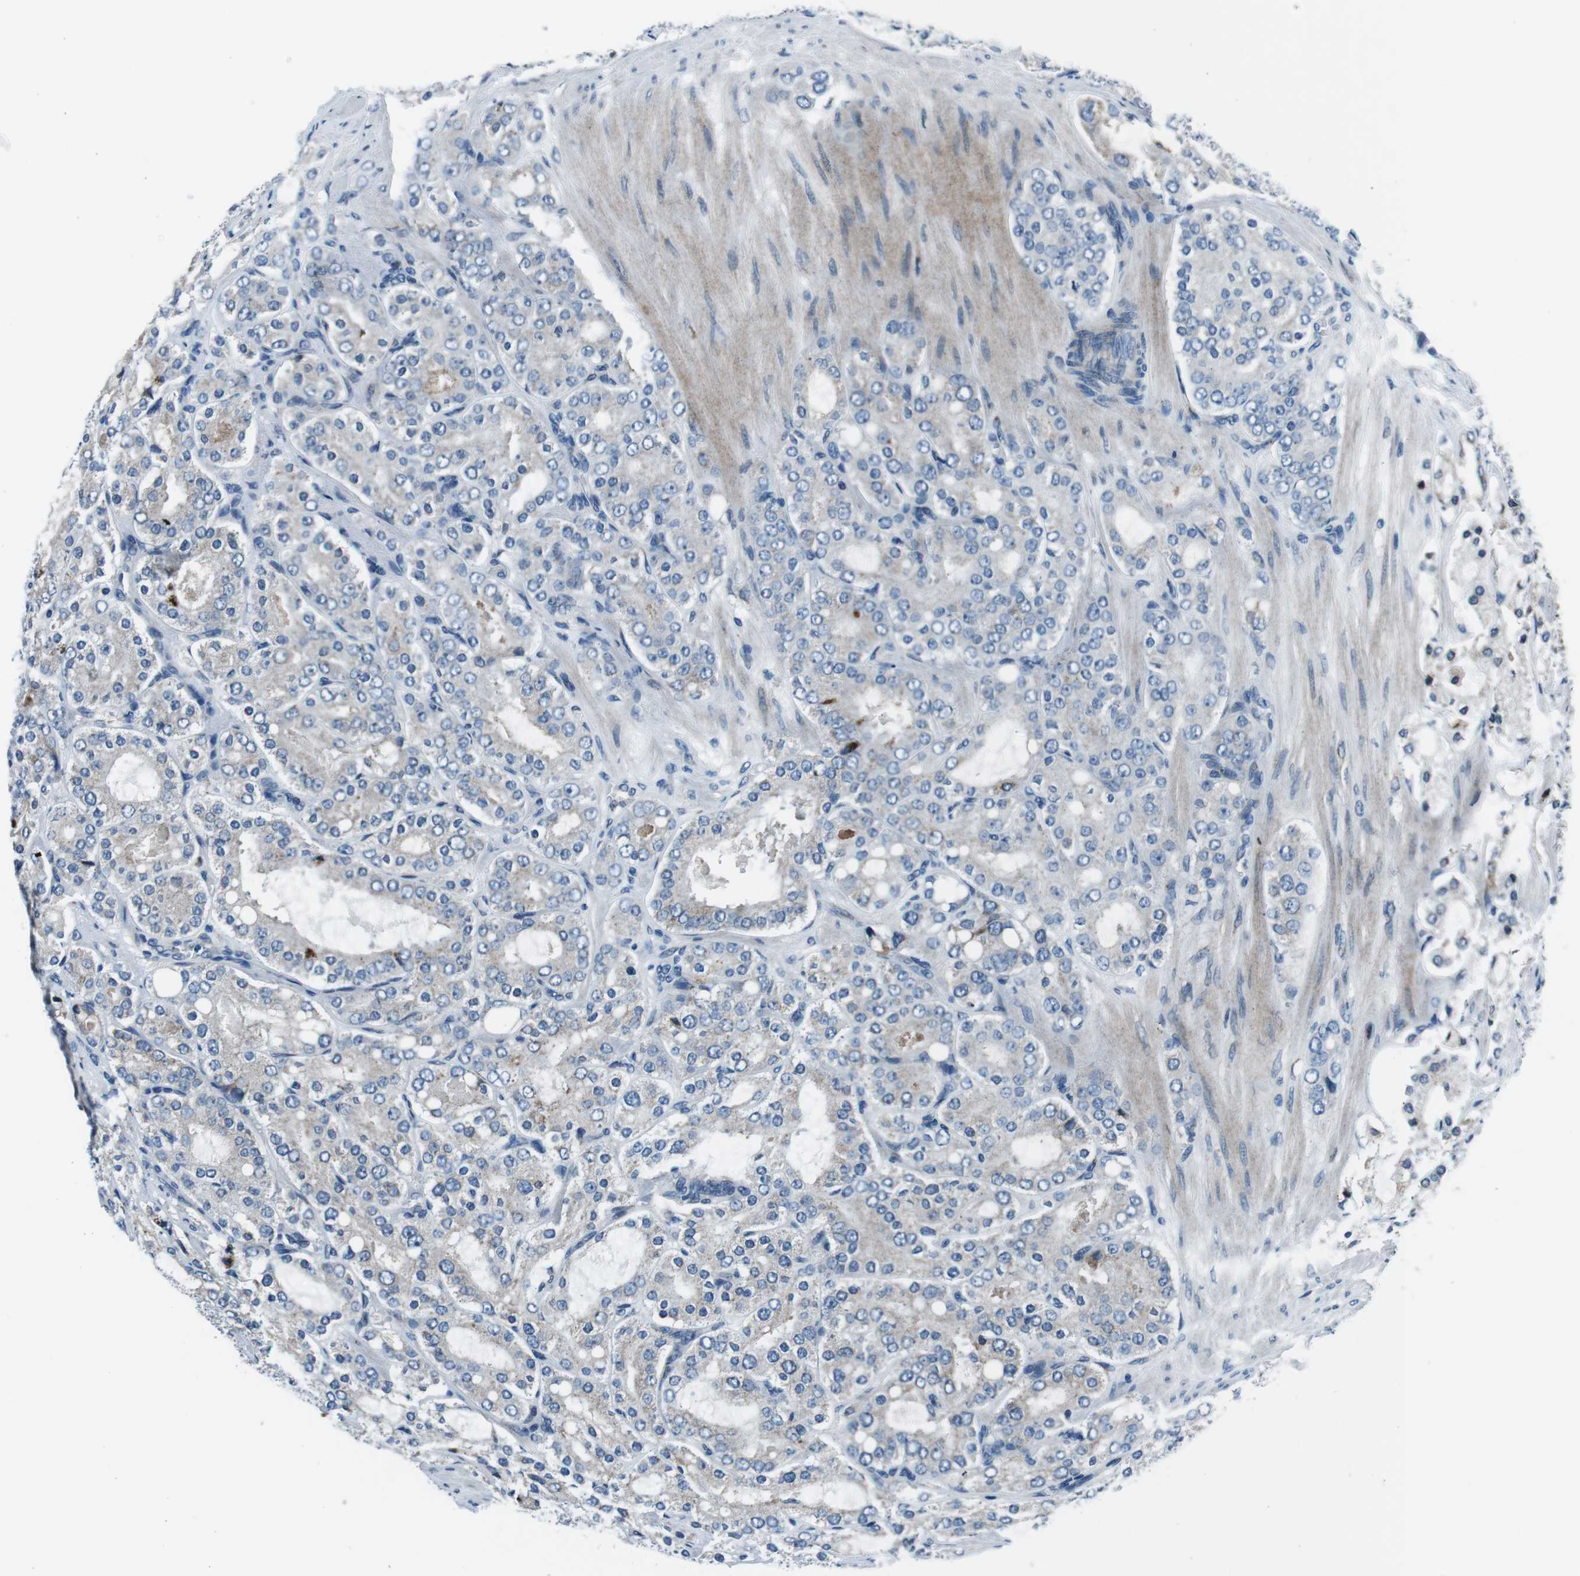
{"staining": {"intensity": "negative", "quantity": "none", "location": "none"}, "tissue": "prostate cancer", "cell_type": "Tumor cells", "image_type": "cancer", "snomed": [{"axis": "morphology", "description": "Adenocarcinoma, High grade"}, {"axis": "topography", "description": "Prostate"}], "caption": "Histopathology image shows no significant protein staining in tumor cells of prostate cancer (high-grade adenocarcinoma). Brightfield microscopy of immunohistochemistry stained with DAB (3,3'-diaminobenzidine) (brown) and hematoxylin (blue), captured at high magnification.", "gene": "NUCB2", "patient": {"sex": "male", "age": 65}}